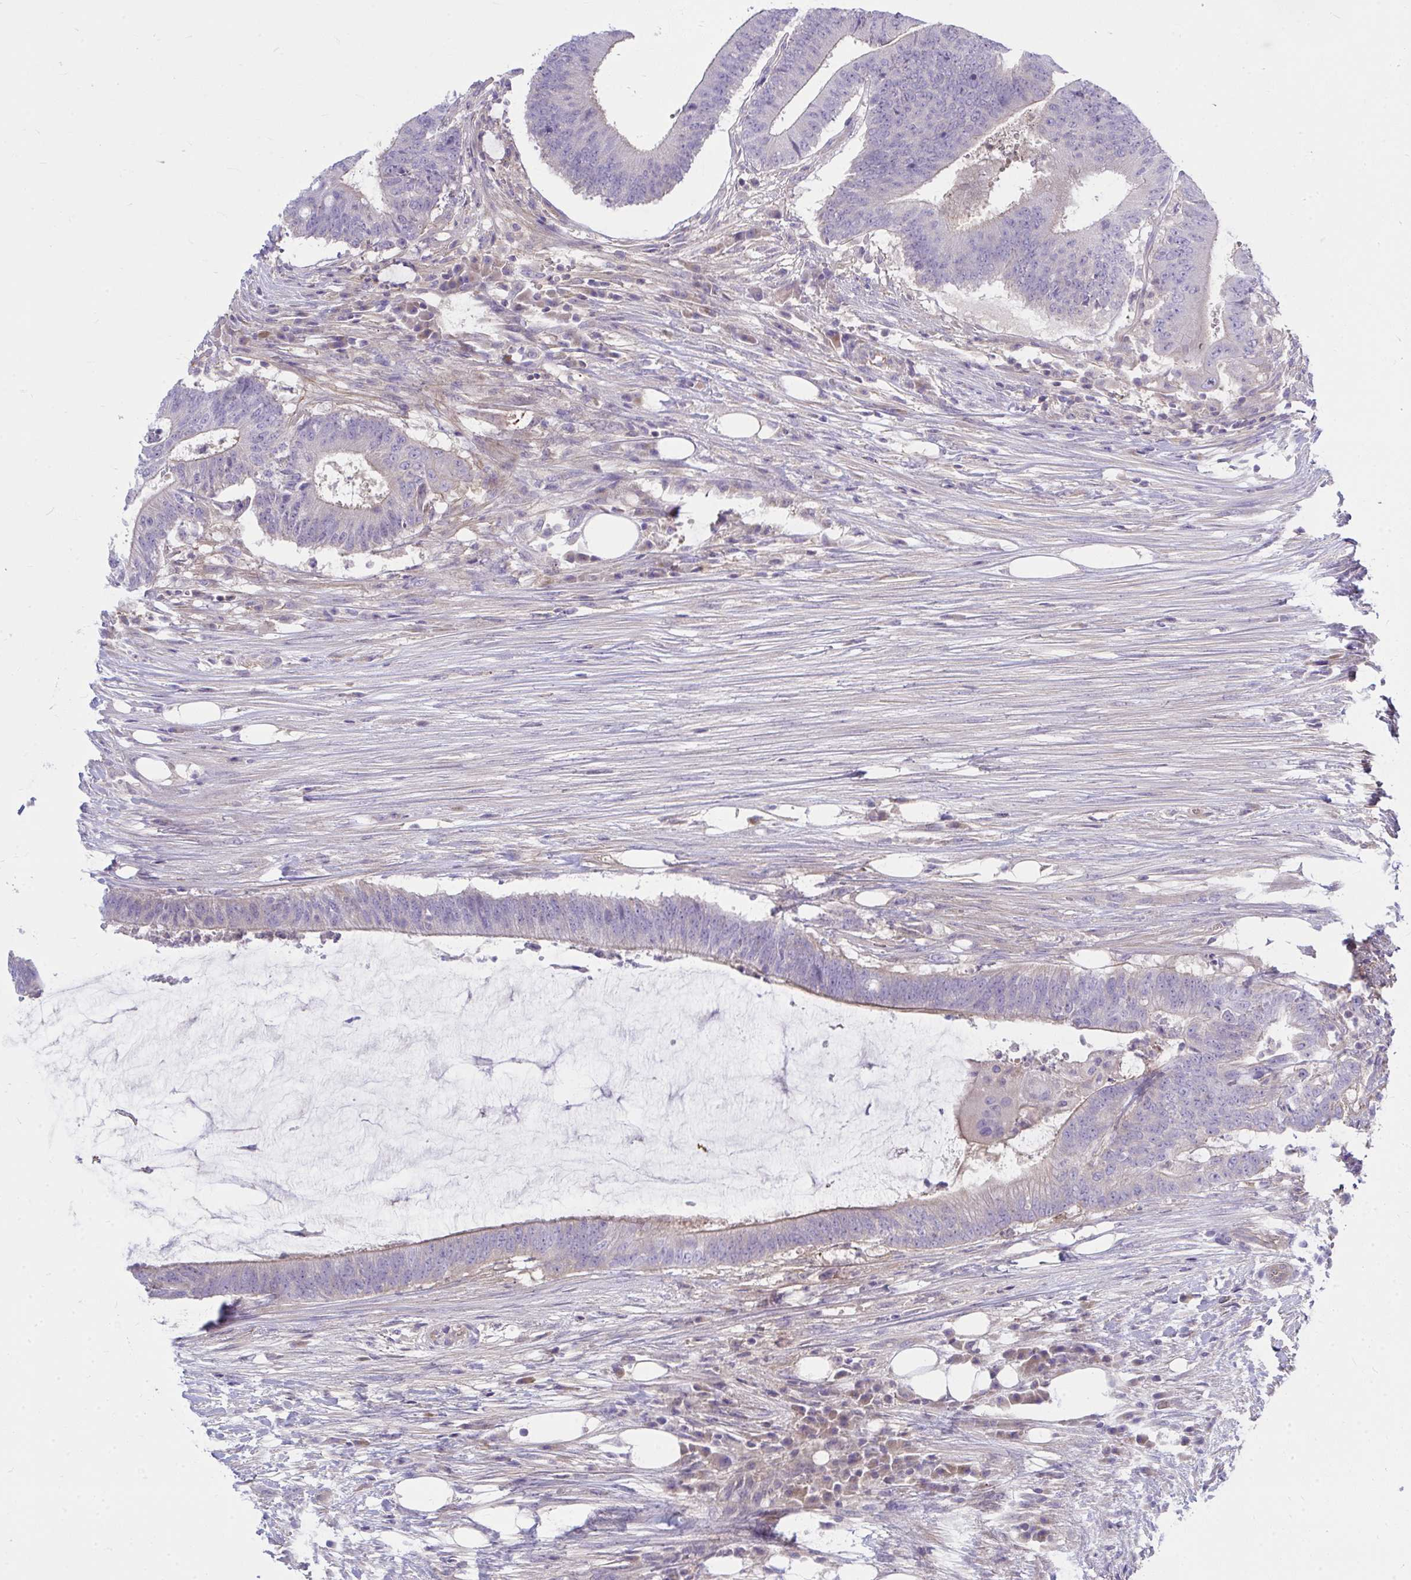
{"staining": {"intensity": "negative", "quantity": "none", "location": "none"}, "tissue": "colorectal cancer", "cell_type": "Tumor cells", "image_type": "cancer", "snomed": [{"axis": "morphology", "description": "Adenocarcinoma, NOS"}, {"axis": "topography", "description": "Colon"}], "caption": "IHC of adenocarcinoma (colorectal) shows no positivity in tumor cells.", "gene": "LRRC36", "patient": {"sex": "female", "age": 43}}